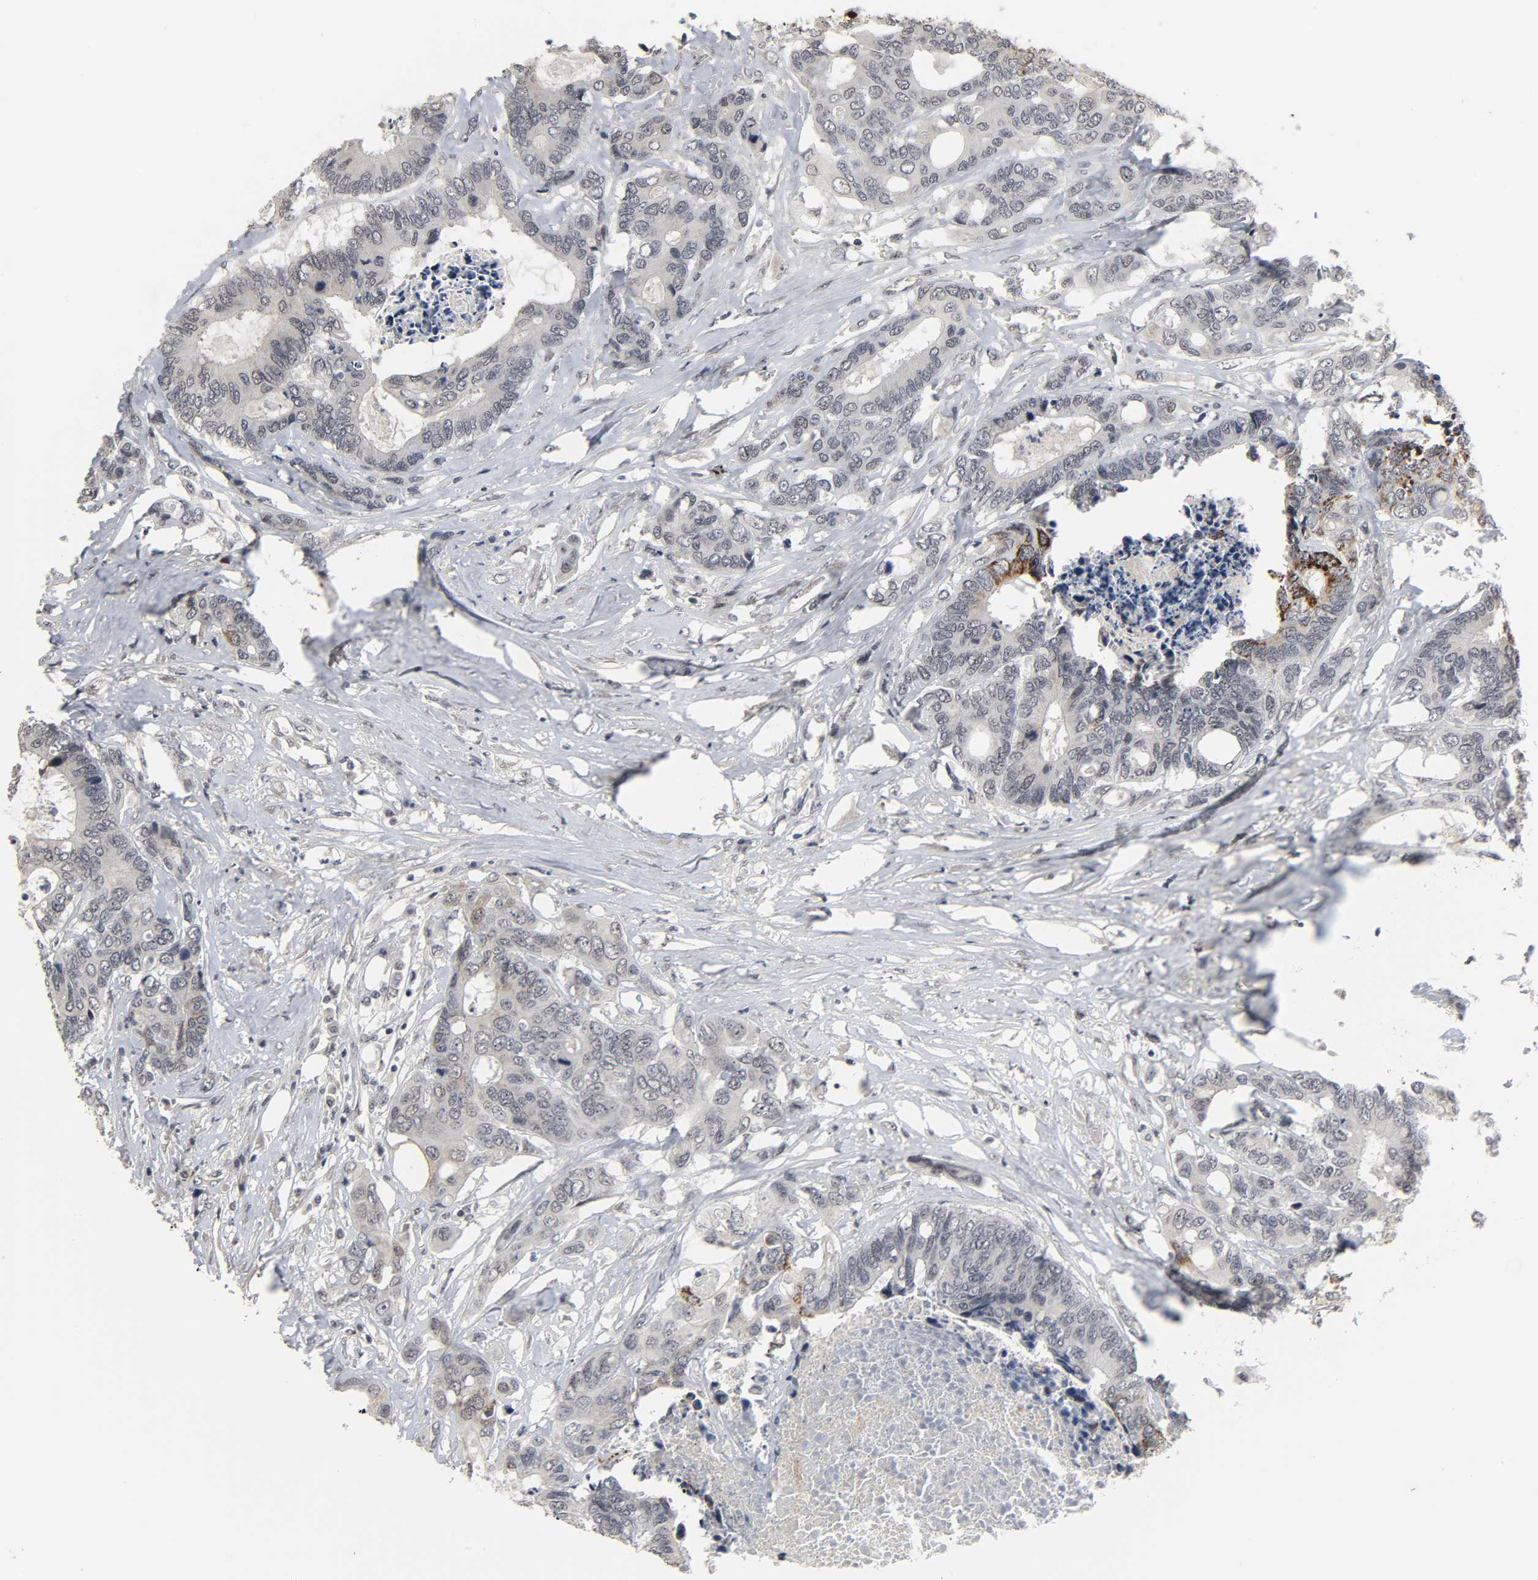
{"staining": {"intensity": "moderate", "quantity": "<25%", "location": "cytoplasmic/membranous"}, "tissue": "colorectal cancer", "cell_type": "Tumor cells", "image_type": "cancer", "snomed": [{"axis": "morphology", "description": "Adenocarcinoma, NOS"}, {"axis": "topography", "description": "Rectum"}], "caption": "A histopathology image showing moderate cytoplasmic/membranous staining in about <25% of tumor cells in adenocarcinoma (colorectal), as visualized by brown immunohistochemical staining.", "gene": "MUC1", "patient": {"sex": "male", "age": 55}}